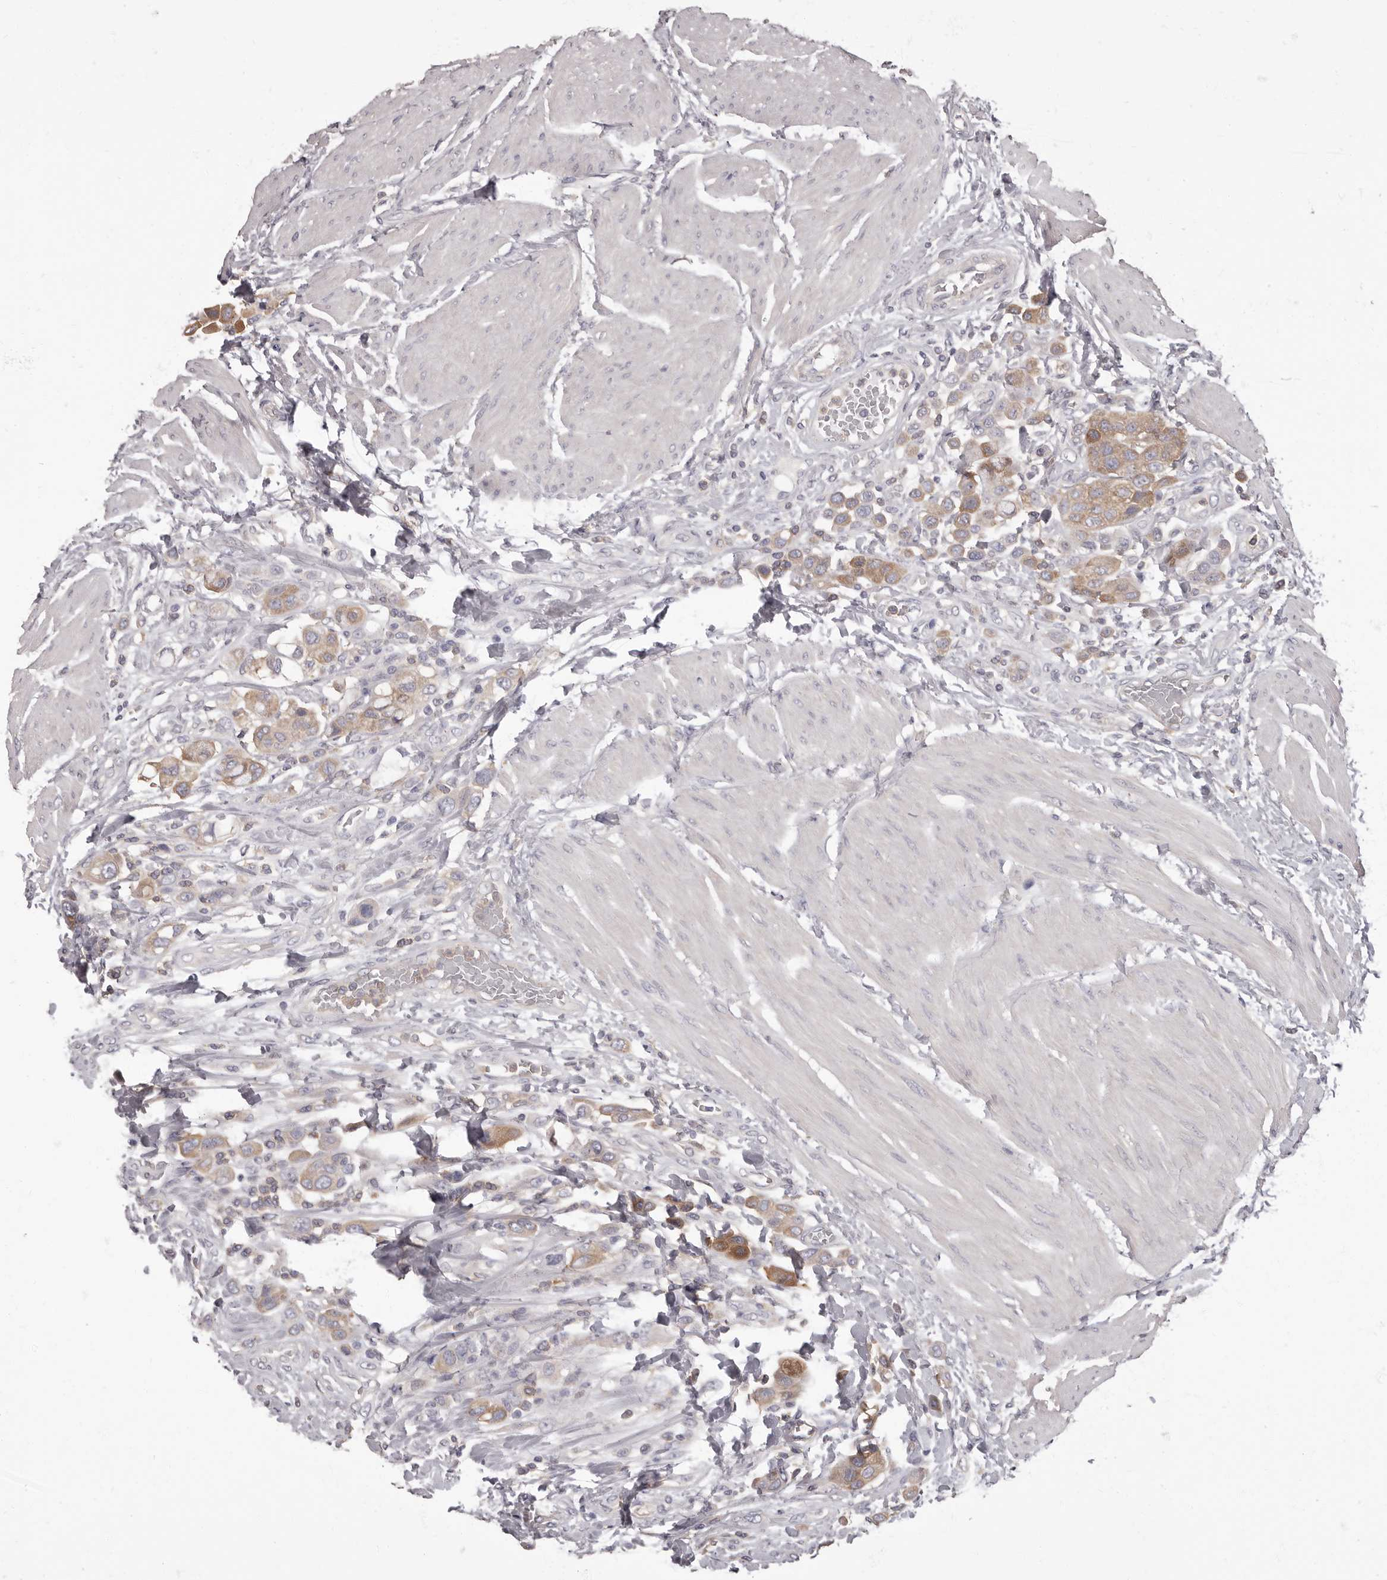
{"staining": {"intensity": "moderate", "quantity": ">75%", "location": "cytoplasmic/membranous"}, "tissue": "urothelial cancer", "cell_type": "Tumor cells", "image_type": "cancer", "snomed": [{"axis": "morphology", "description": "Urothelial carcinoma, High grade"}, {"axis": "topography", "description": "Urinary bladder"}], "caption": "Urothelial cancer stained with a protein marker exhibits moderate staining in tumor cells.", "gene": "APEH", "patient": {"sex": "male", "age": 50}}